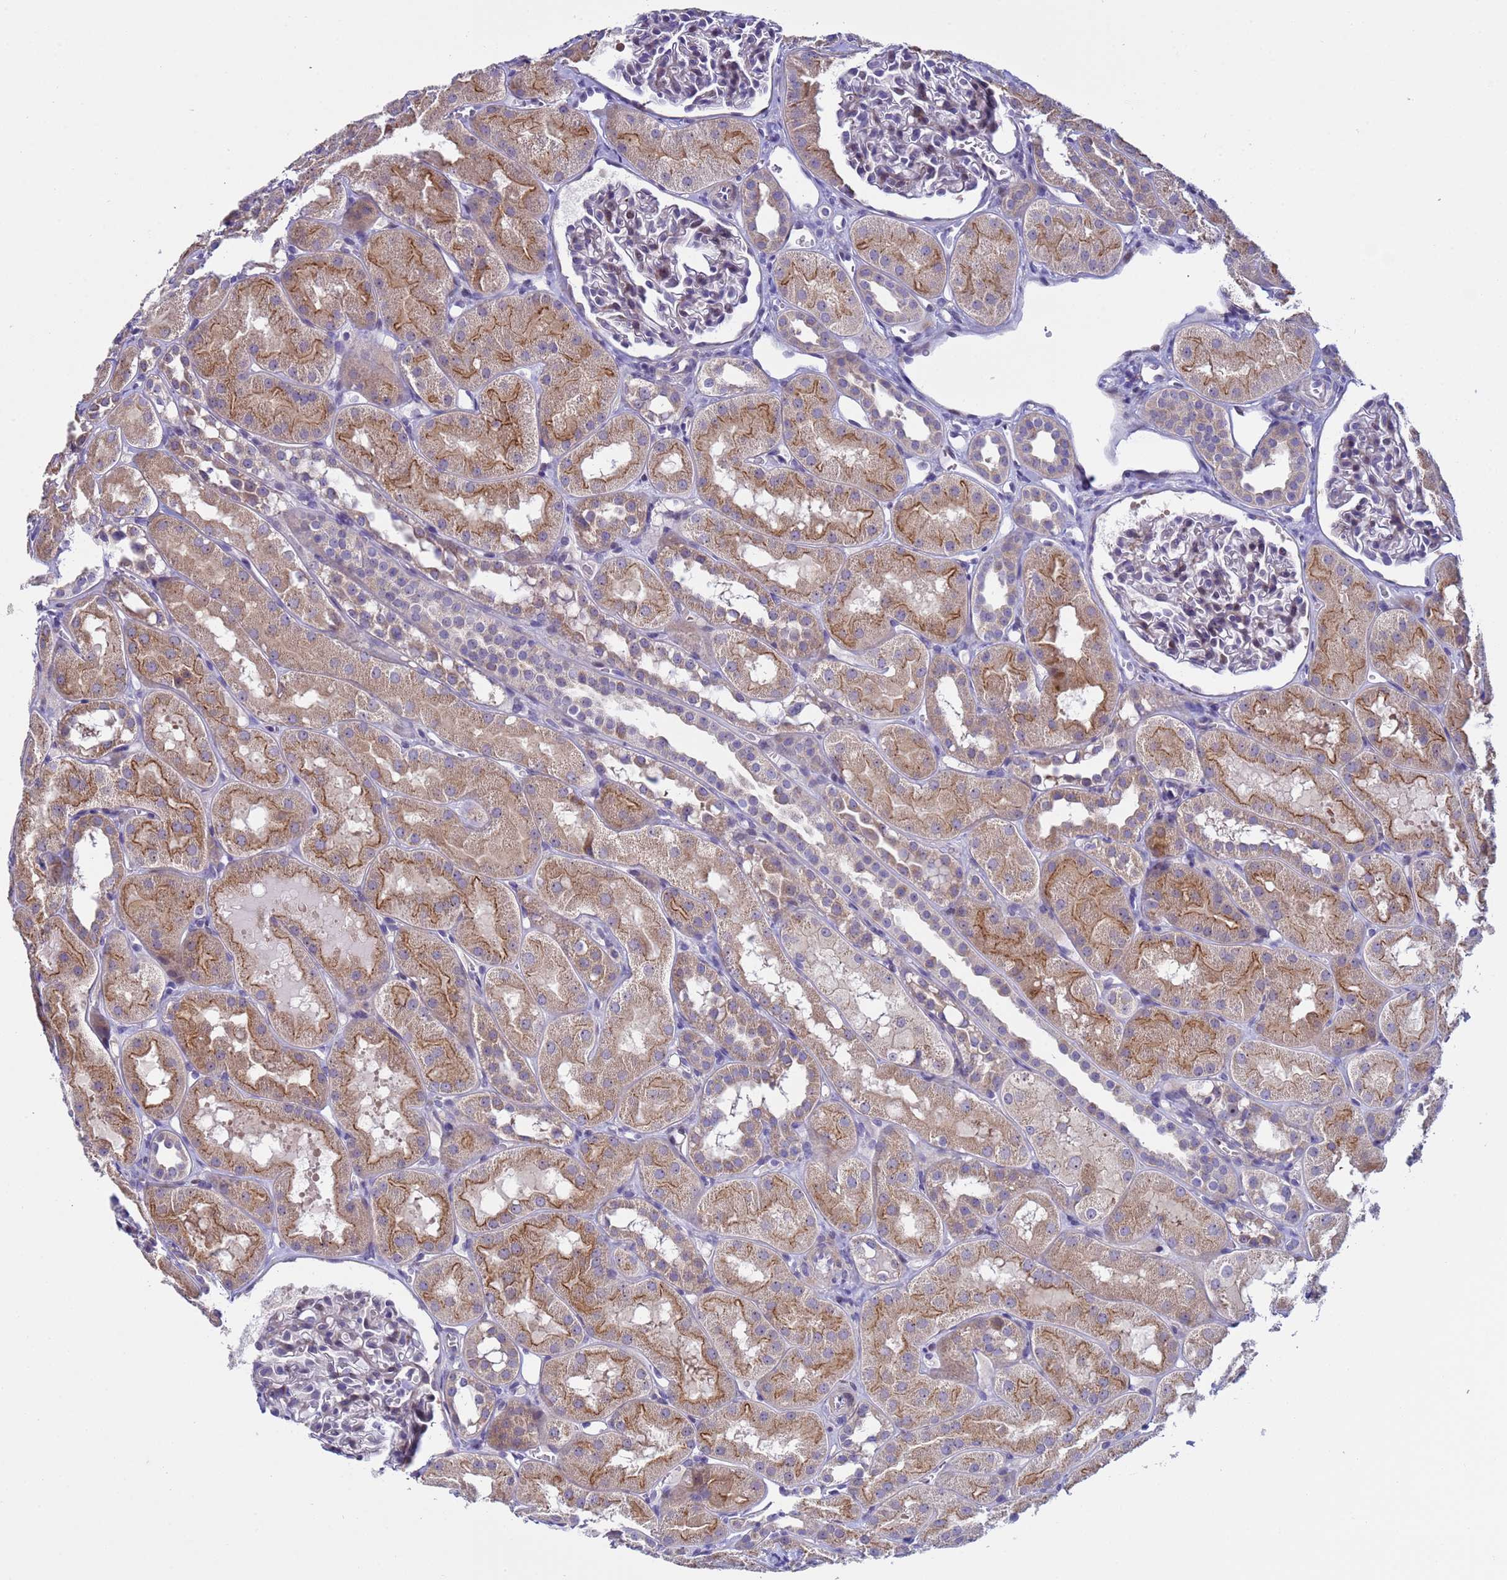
{"staining": {"intensity": "weak", "quantity": "<25%", "location": "cytoplasmic/membranous,nuclear"}, "tissue": "kidney", "cell_type": "Cells in glomeruli", "image_type": "normal", "snomed": [{"axis": "morphology", "description": "Normal tissue, NOS"}, {"axis": "topography", "description": "Kidney"}, {"axis": "topography", "description": "Urinary bladder"}], "caption": "The photomicrograph exhibits no staining of cells in glomeruli in unremarkable kidney.", "gene": "IGSF11", "patient": {"sex": "male", "age": 16}}